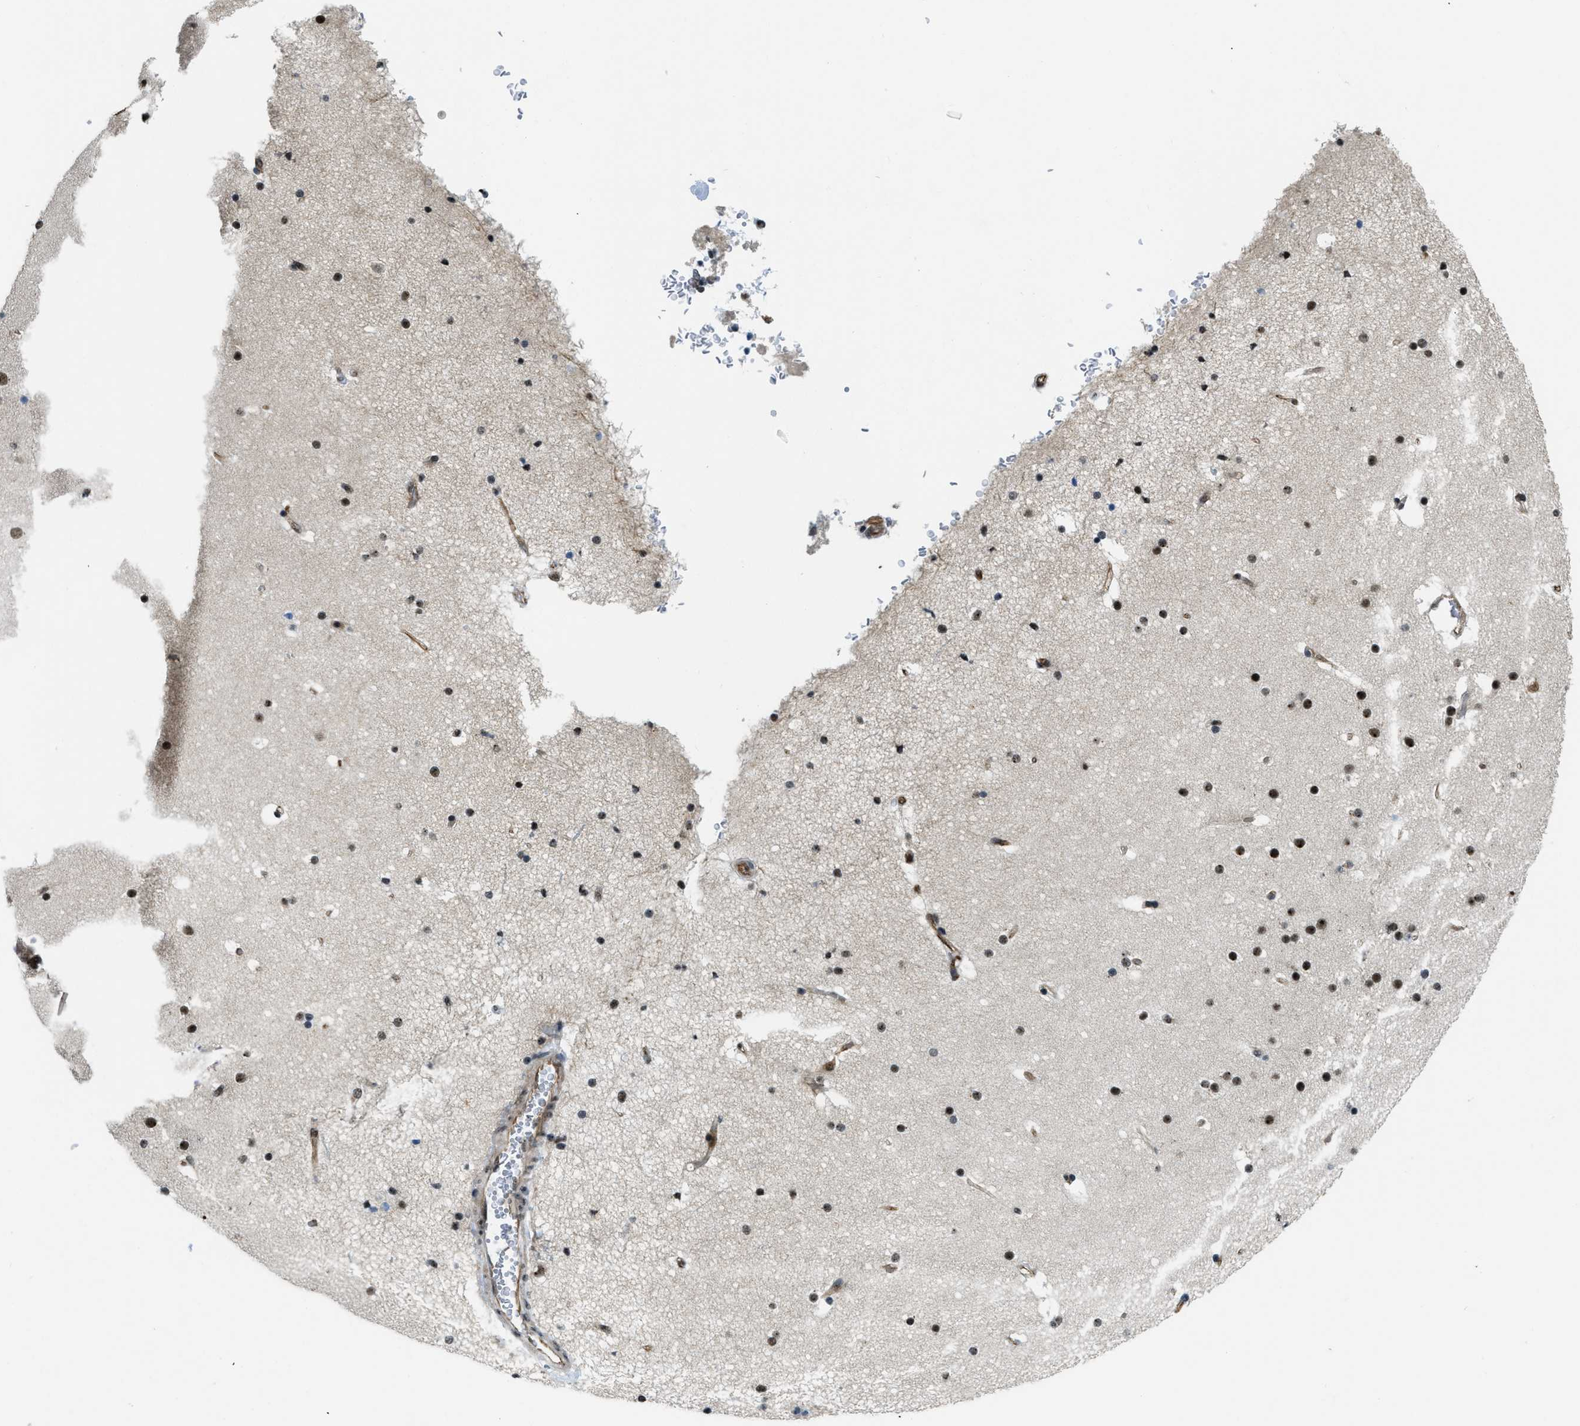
{"staining": {"intensity": "moderate", "quantity": ">75%", "location": "nuclear"}, "tissue": "cerebral cortex", "cell_type": "Endothelial cells", "image_type": "normal", "snomed": [{"axis": "morphology", "description": "Normal tissue, NOS"}, {"axis": "topography", "description": "Cerebral cortex"}], "caption": "Protein expression analysis of unremarkable human cerebral cortex reveals moderate nuclear expression in approximately >75% of endothelial cells. The protein of interest is shown in brown color, while the nuclei are stained blue.", "gene": "E2F1", "patient": {"sex": "male", "age": 57}}